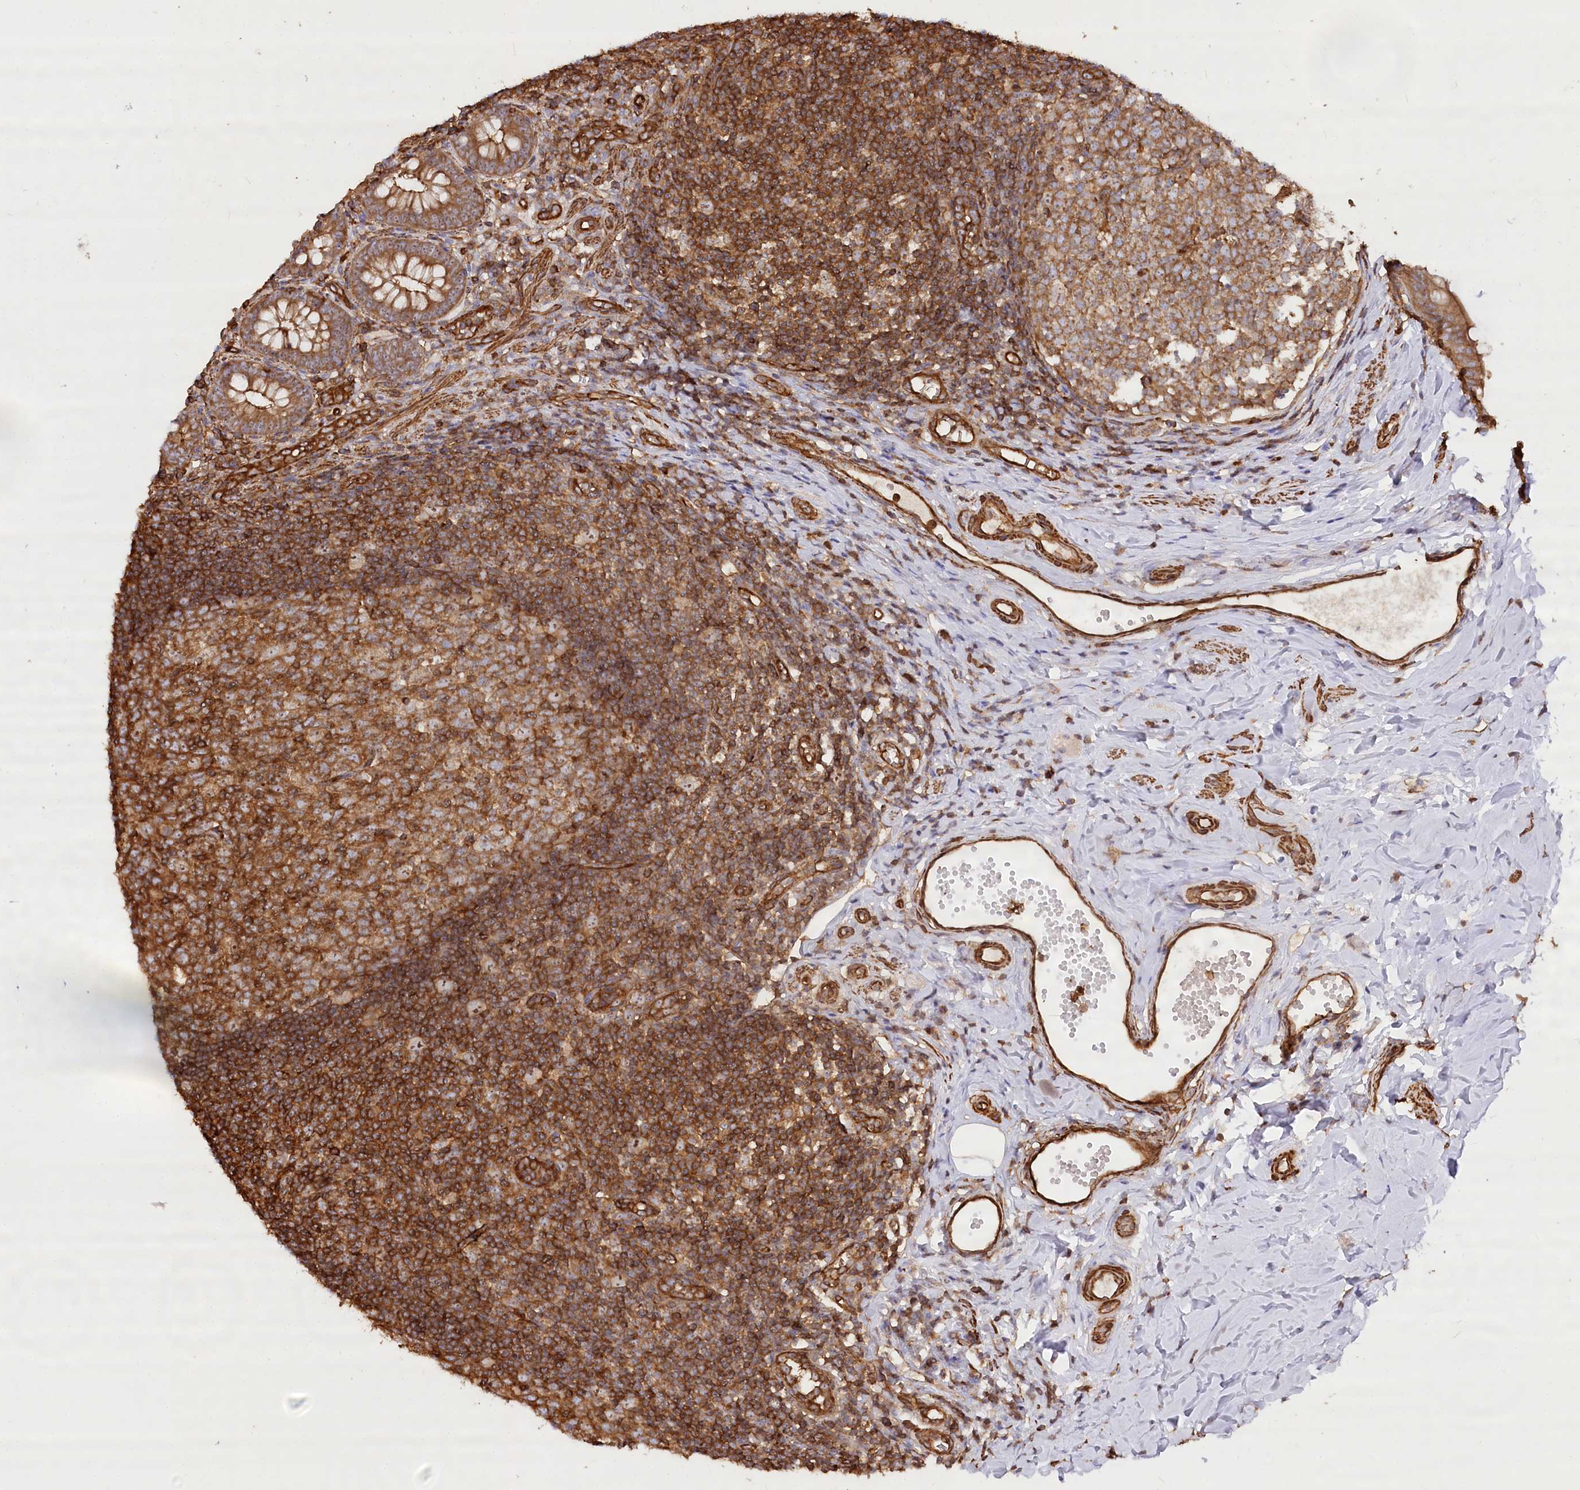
{"staining": {"intensity": "strong", "quantity": ">75%", "location": "cytoplasmic/membranous"}, "tissue": "appendix", "cell_type": "Glandular cells", "image_type": "normal", "snomed": [{"axis": "morphology", "description": "Normal tissue, NOS"}, {"axis": "topography", "description": "Appendix"}], "caption": "Immunohistochemistry (IHC) (DAB) staining of unremarkable appendix exhibits strong cytoplasmic/membranous protein expression in about >75% of glandular cells.", "gene": "WDR36", "patient": {"sex": "male", "age": 14}}